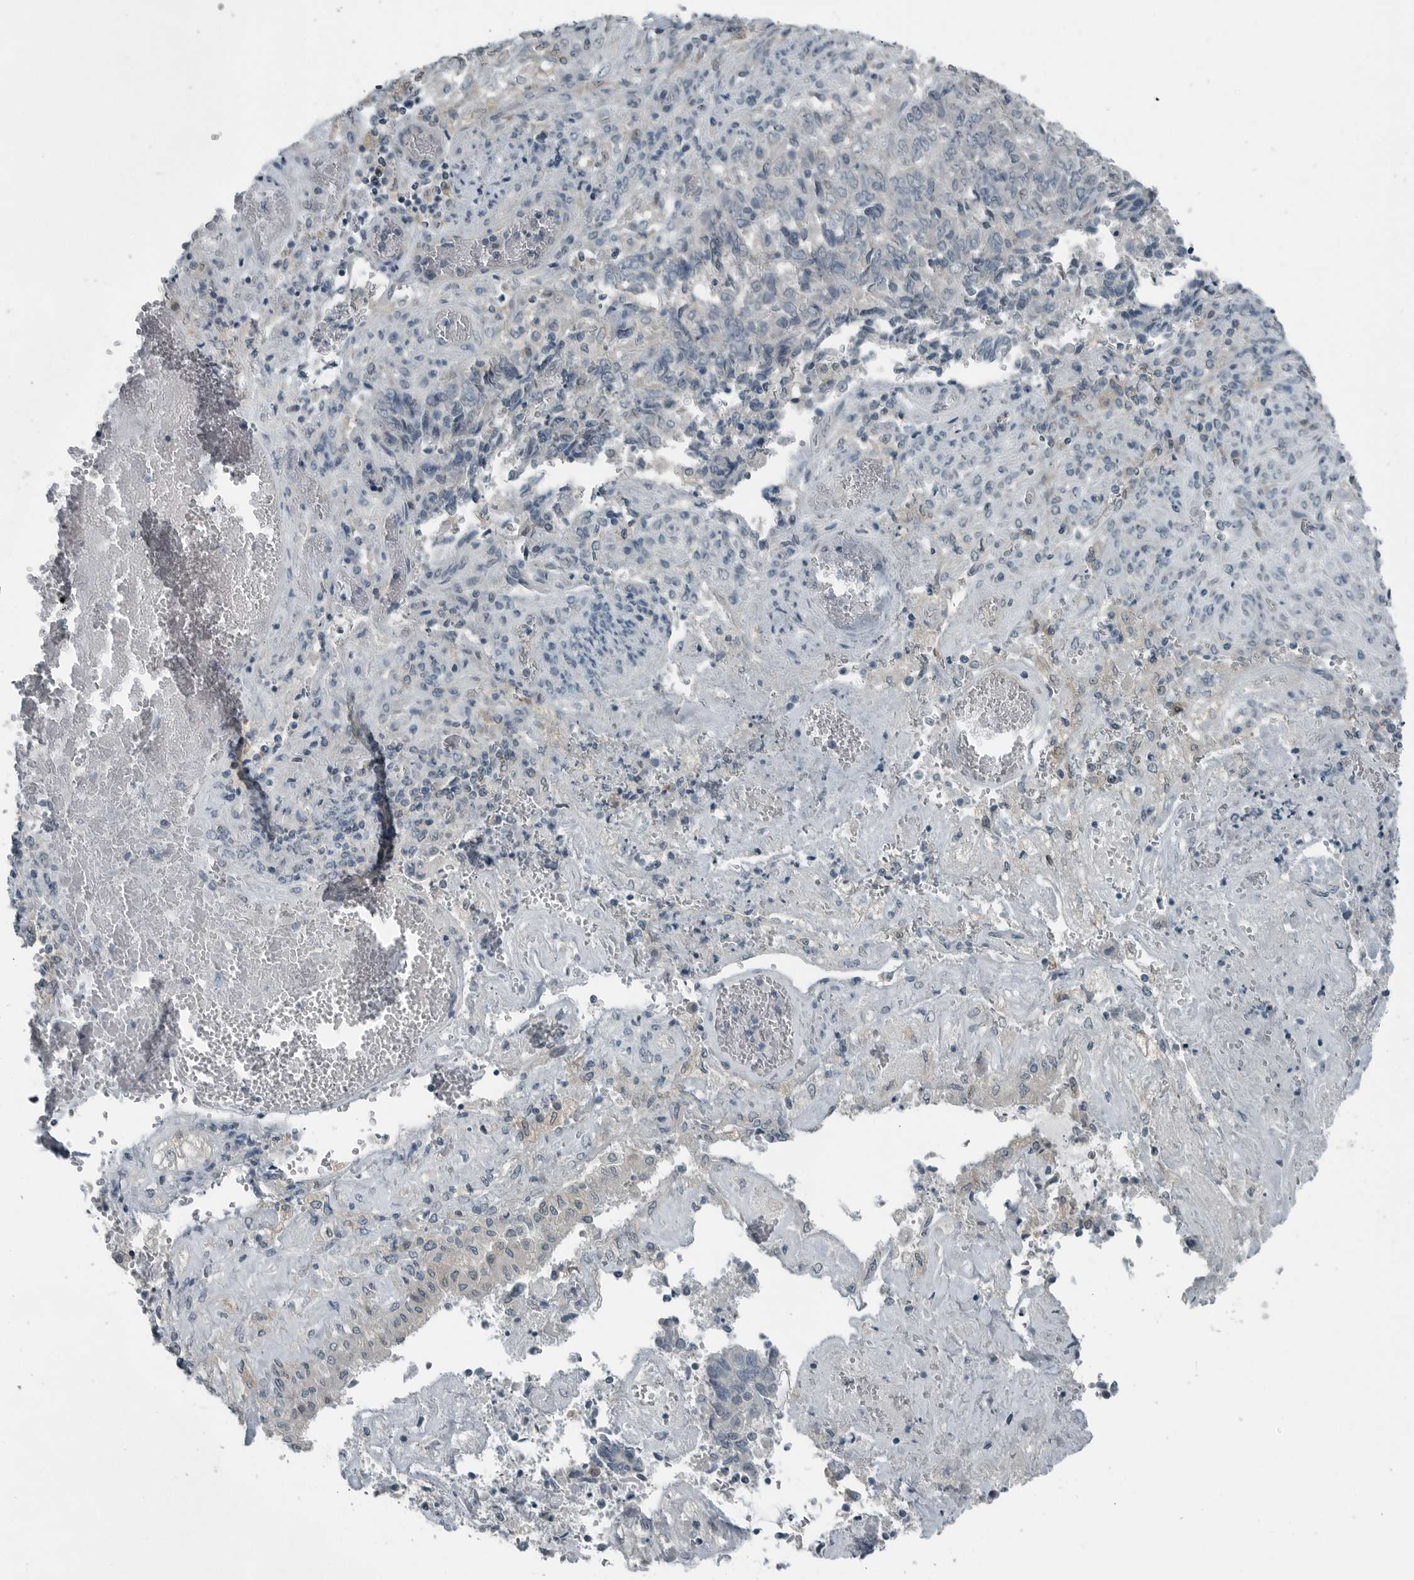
{"staining": {"intensity": "negative", "quantity": "none", "location": "none"}, "tissue": "endometrial cancer", "cell_type": "Tumor cells", "image_type": "cancer", "snomed": [{"axis": "morphology", "description": "Adenocarcinoma, NOS"}, {"axis": "topography", "description": "Endometrium"}], "caption": "Protein analysis of endometrial cancer displays no significant expression in tumor cells.", "gene": "KYAT1", "patient": {"sex": "female", "age": 80}}